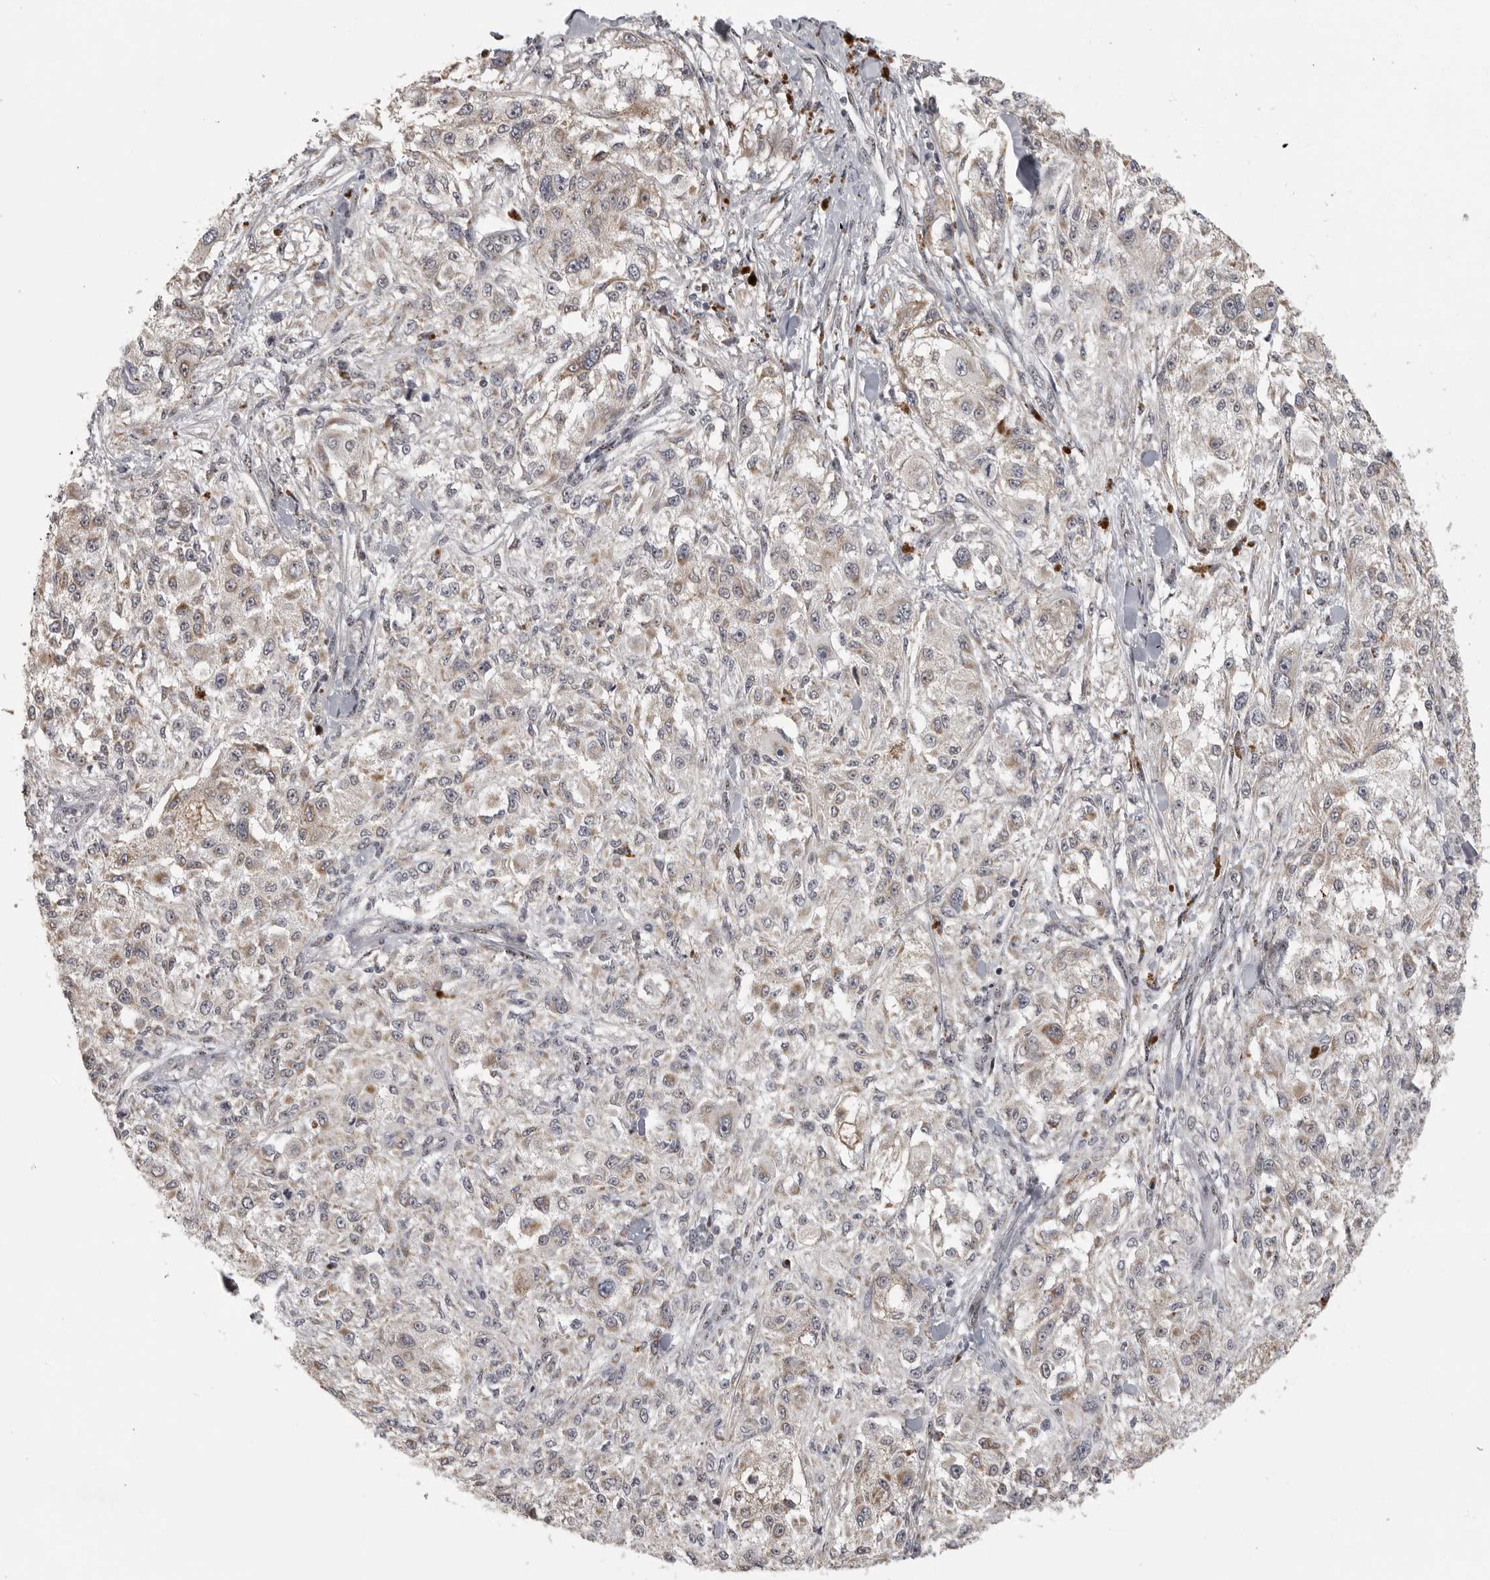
{"staining": {"intensity": "negative", "quantity": "none", "location": "none"}, "tissue": "melanoma", "cell_type": "Tumor cells", "image_type": "cancer", "snomed": [{"axis": "morphology", "description": "Necrosis, NOS"}, {"axis": "morphology", "description": "Malignant melanoma, NOS"}, {"axis": "topography", "description": "Skin"}], "caption": "There is no significant positivity in tumor cells of malignant melanoma.", "gene": "POLE2", "patient": {"sex": "female", "age": 87}}